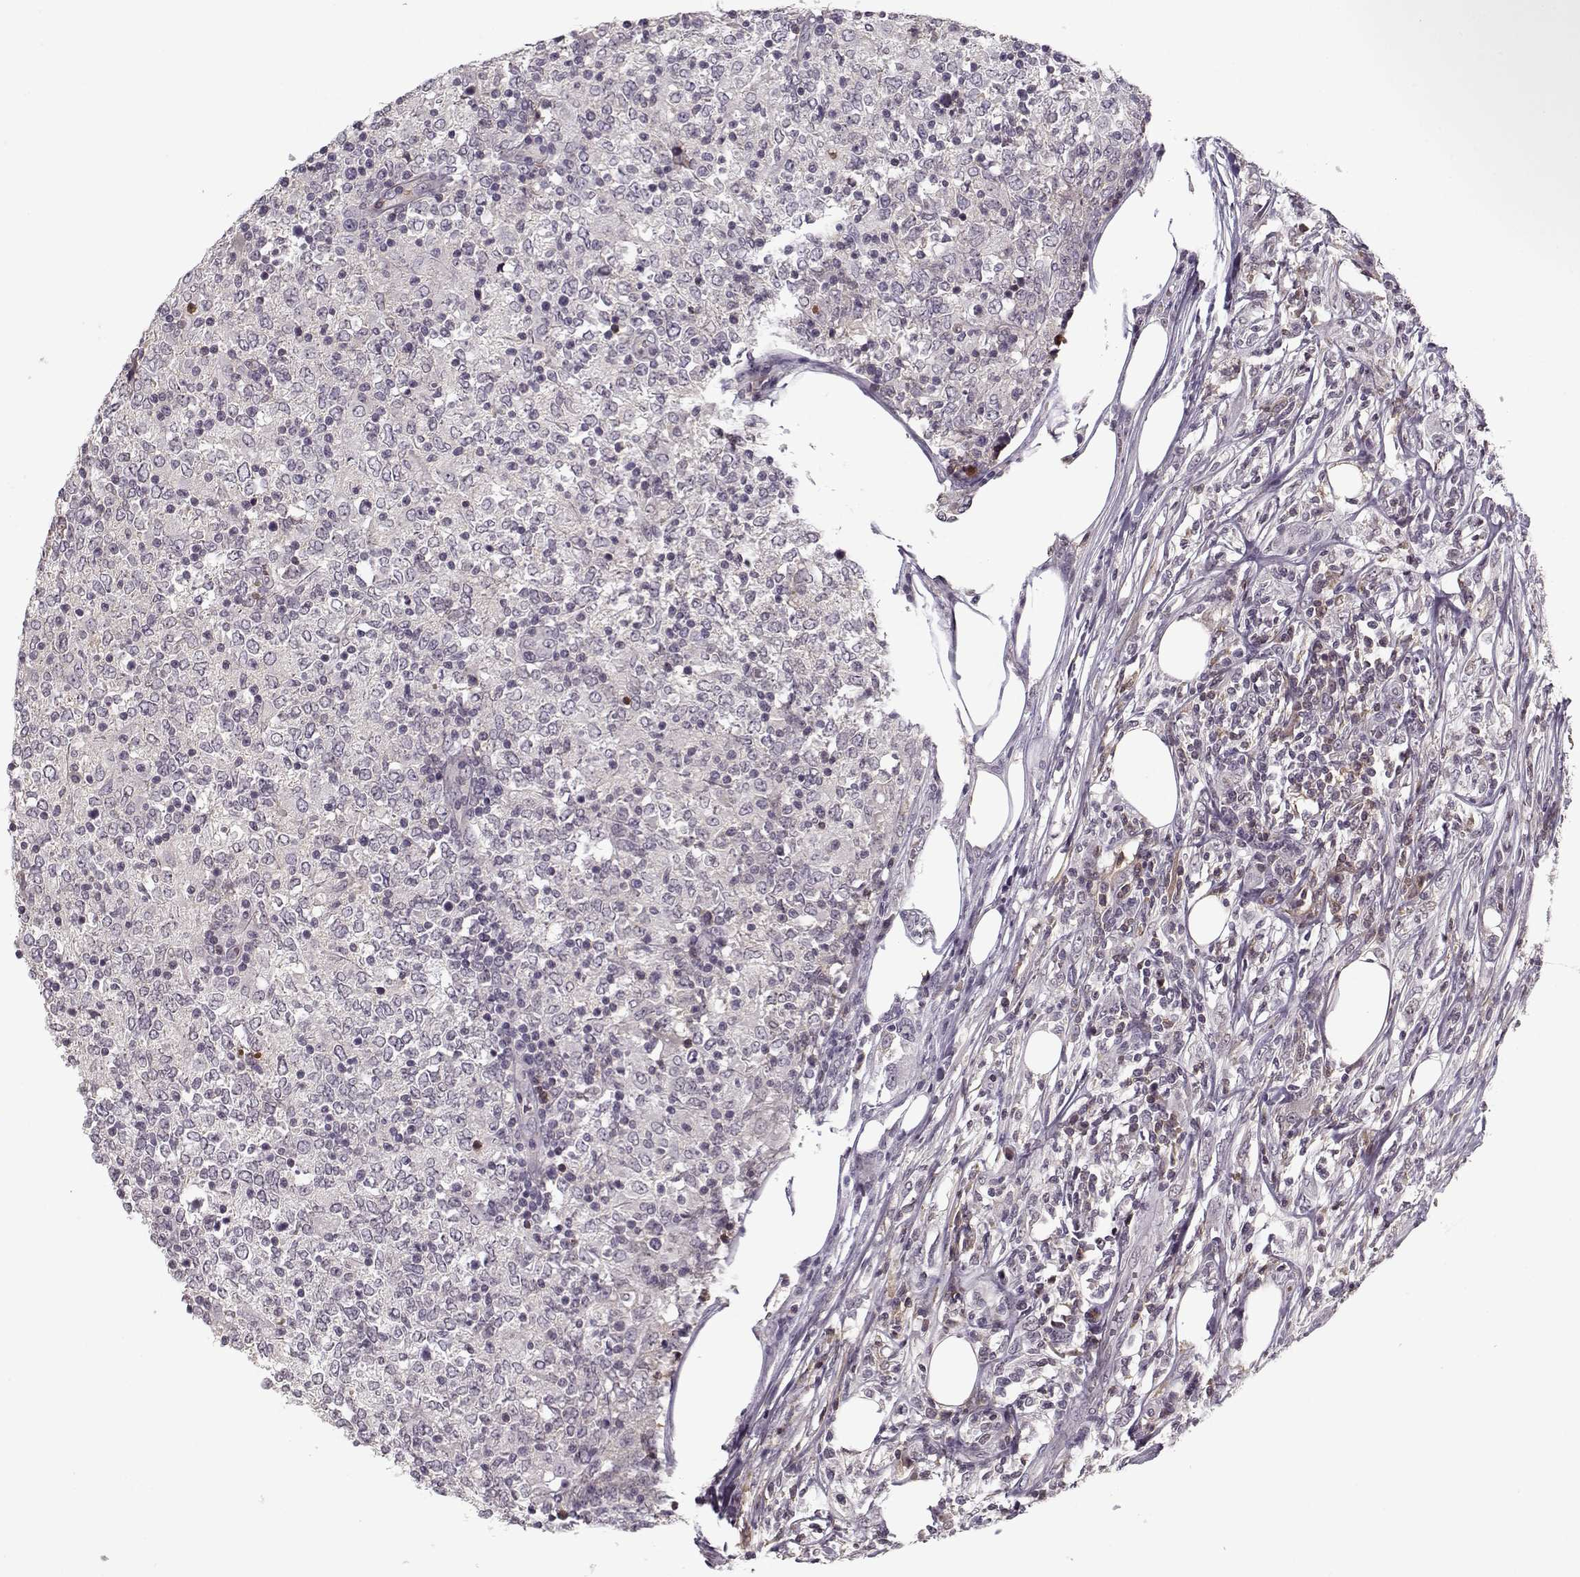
{"staining": {"intensity": "negative", "quantity": "none", "location": "none"}, "tissue": "lymphoma", "cell_type": "Tumor cells", "image_type": "cancer", "snomed": [{"axis": "morphology", "description": "Malignant lymphoma, non-Hodgkin's type, High grade"}, {"axis": "topography", "description": "Lymph node"}], "caption": "This is a histopathology image of IHC staining of lymphoma, which shows no expression in tumor cells.", "gene": "AFM", "patient": {"sex": "female", "age": 84}}